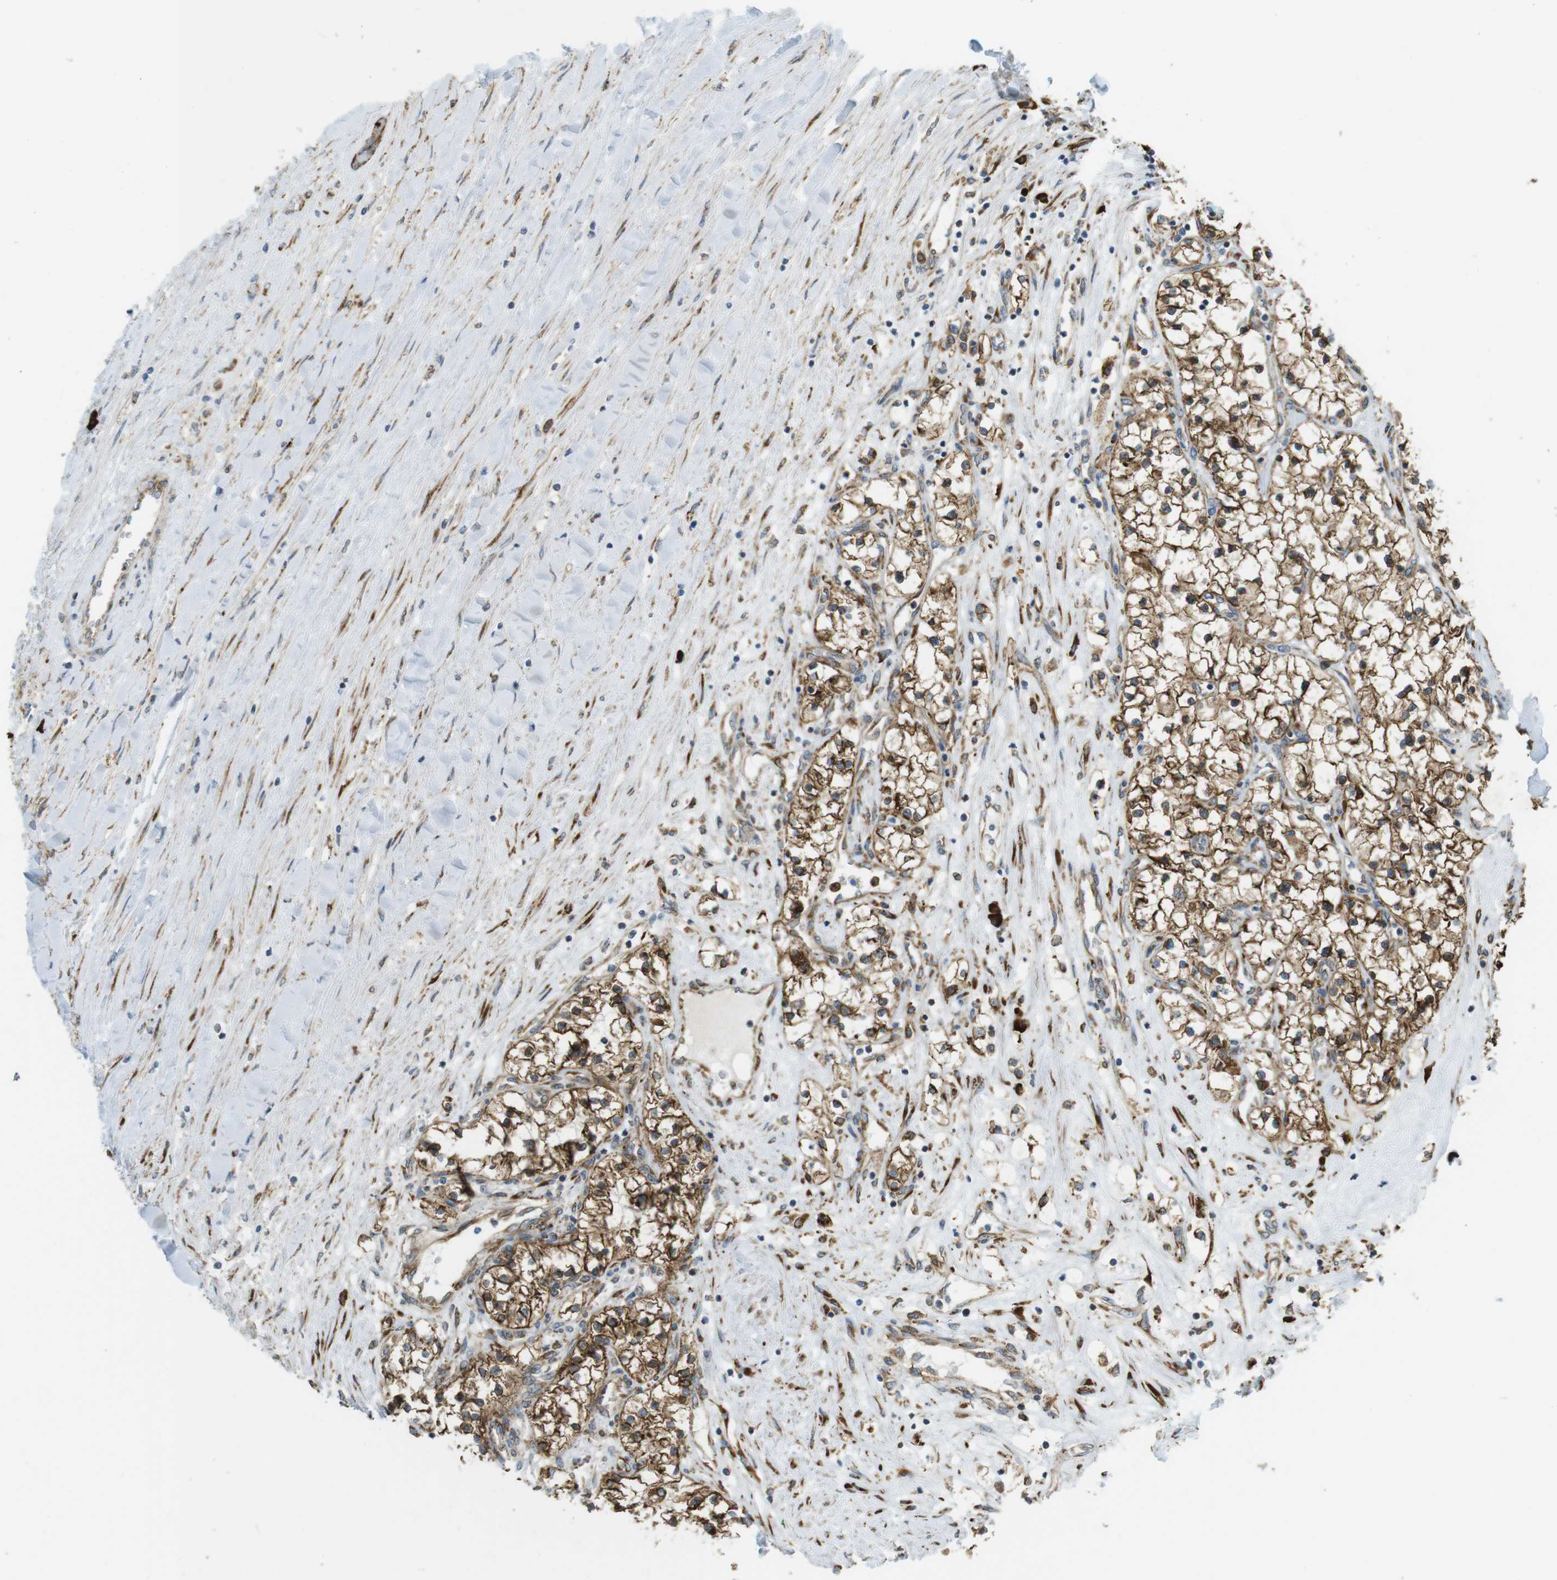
{"staining": {"intensity": "strong", "quantity": ">75%", "location": "cytoplasmic/membranous"}, "tissue": "renal cancer", "cell_type": "Tumor cells", "image_type": "cancer", "snomed": [{"axis": "morphology", "description": "Adenocarcinoma, NOS"}, {"axis": "topography", "description": "Kidney"}], "caption": "DAB (3,3'-diaminobenzidine) immunohistochemical staining of human renal adenocarcinoma demonstrates strong cytoplasmic/membranous protein staining in about >75% of tumor cells. Immunohistochemistry stains the protein in brown and the nuclei are stained blue.", "gene": "MBOAT2", "patient": {"sex": "male", "age": 68}}